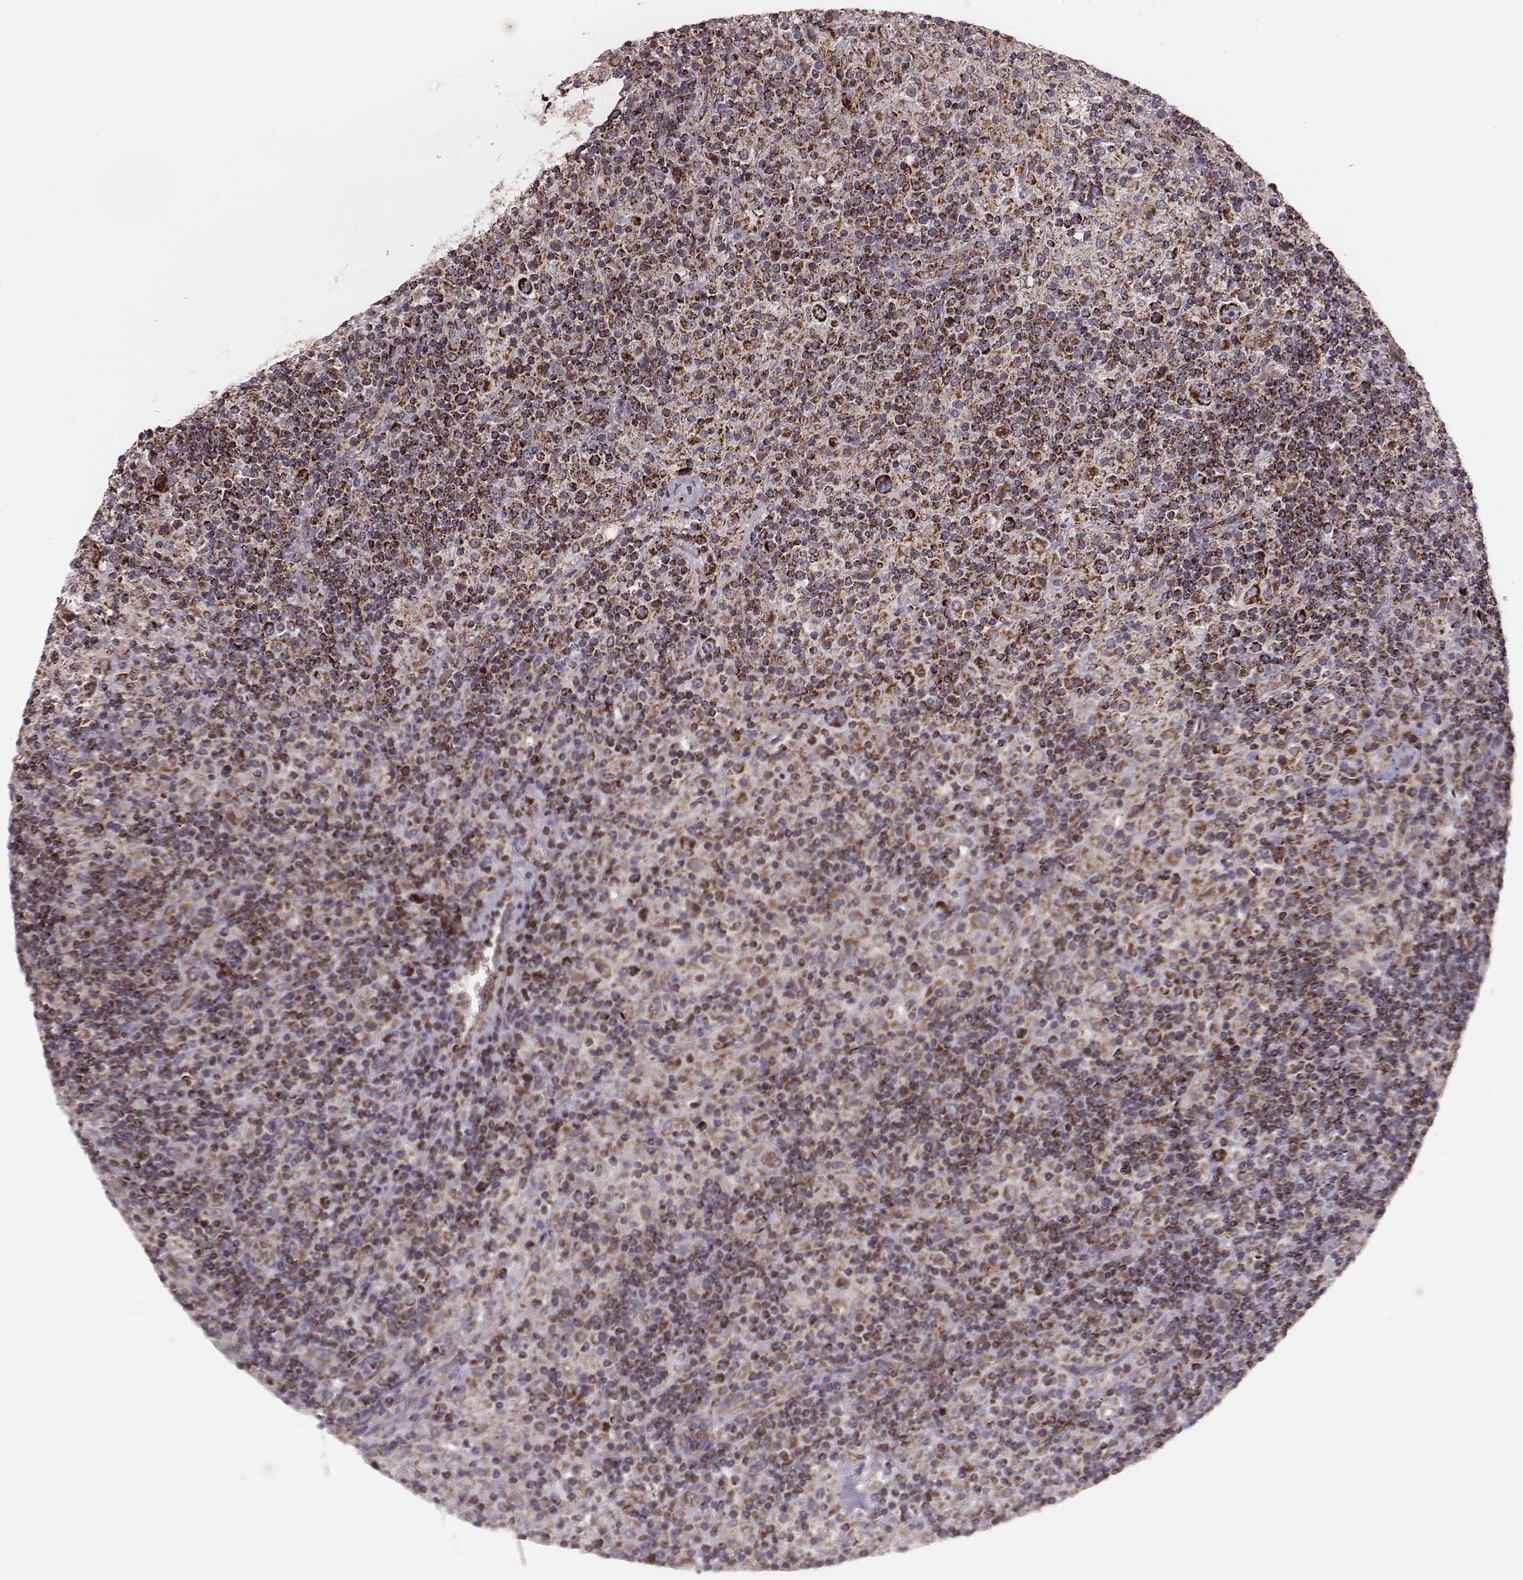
{"staining": {"intensity": "strong", "quantity": ">75%", "location": "cytoplasmic/membranous"}, "tissue": "lymphoma", "cell_type": "Tumor cells", "image_type": "cancer", "snomed": [{"axis": "morphology", "description": "Hodgkin's disease, NOS"}, {"axis": "topography", "description": "Lymph node"}], "caption": "An image of lymphoma stained for a protein reveals strong cytoplasmic/membranous brown staining in tumor cells.", "gene": "TUFM", "patient": {"sex": "male", "age": 70}}